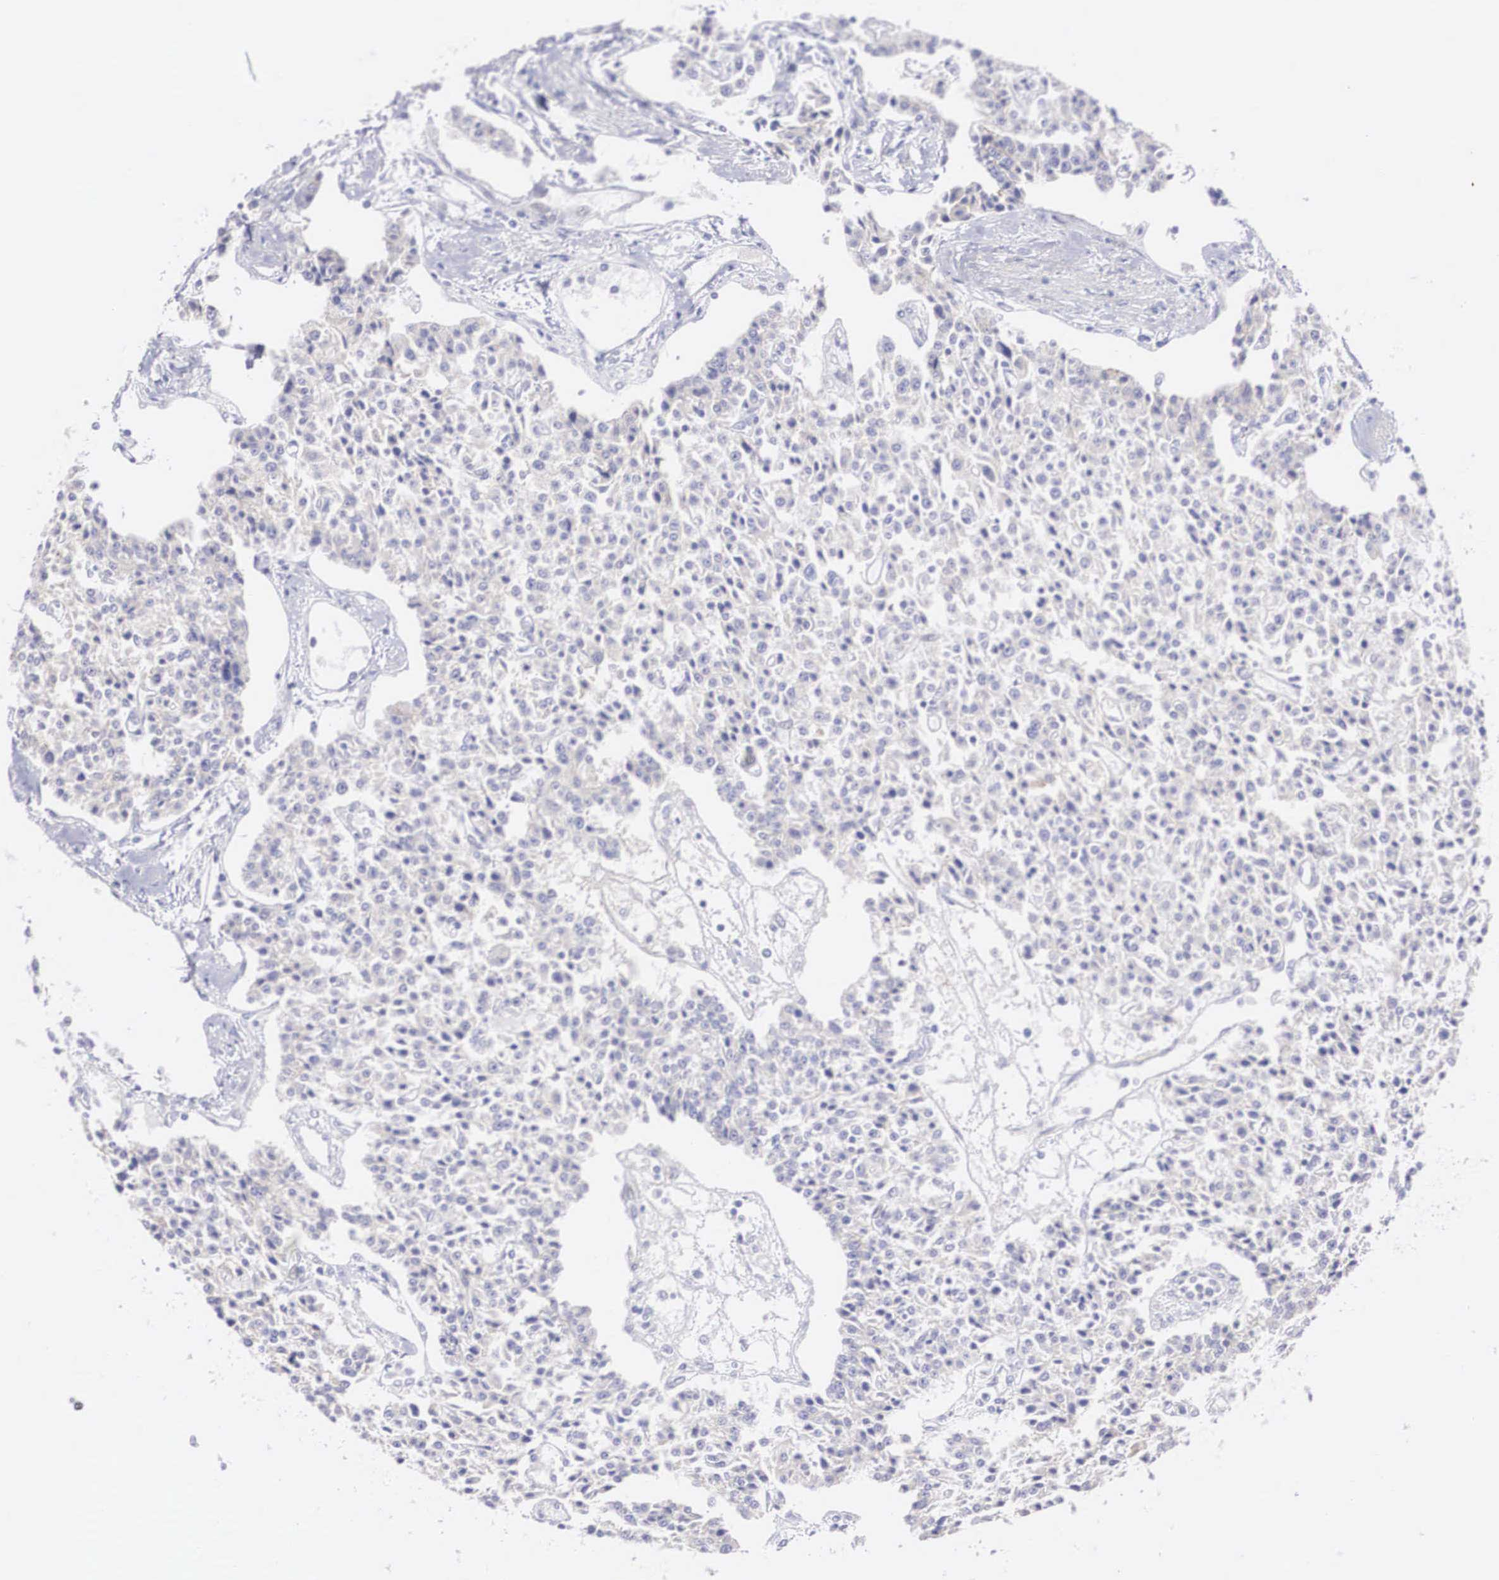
{"staining": {"intensity": "weak", "quantity": ">75%", "location": "cytoplasmic/membranous"}, "tissue": "carcinoid", "cell_type": "Tumor cells", "image_type": "cancer", "snomed": [{"axis": "morphology", "description": "Carcinoid, malignant, NOS"}, {"axis": "topography", "description": "Stomach"}], "caption": "A histopathology image showing weak cytoplasmic/membranous expression in approximately >75% of tumor cells in carcinoid, as visualized by brown immunohistochemical staining.", "gene": "TXLNG", "patient": {"sex": "female", "age": 76}}